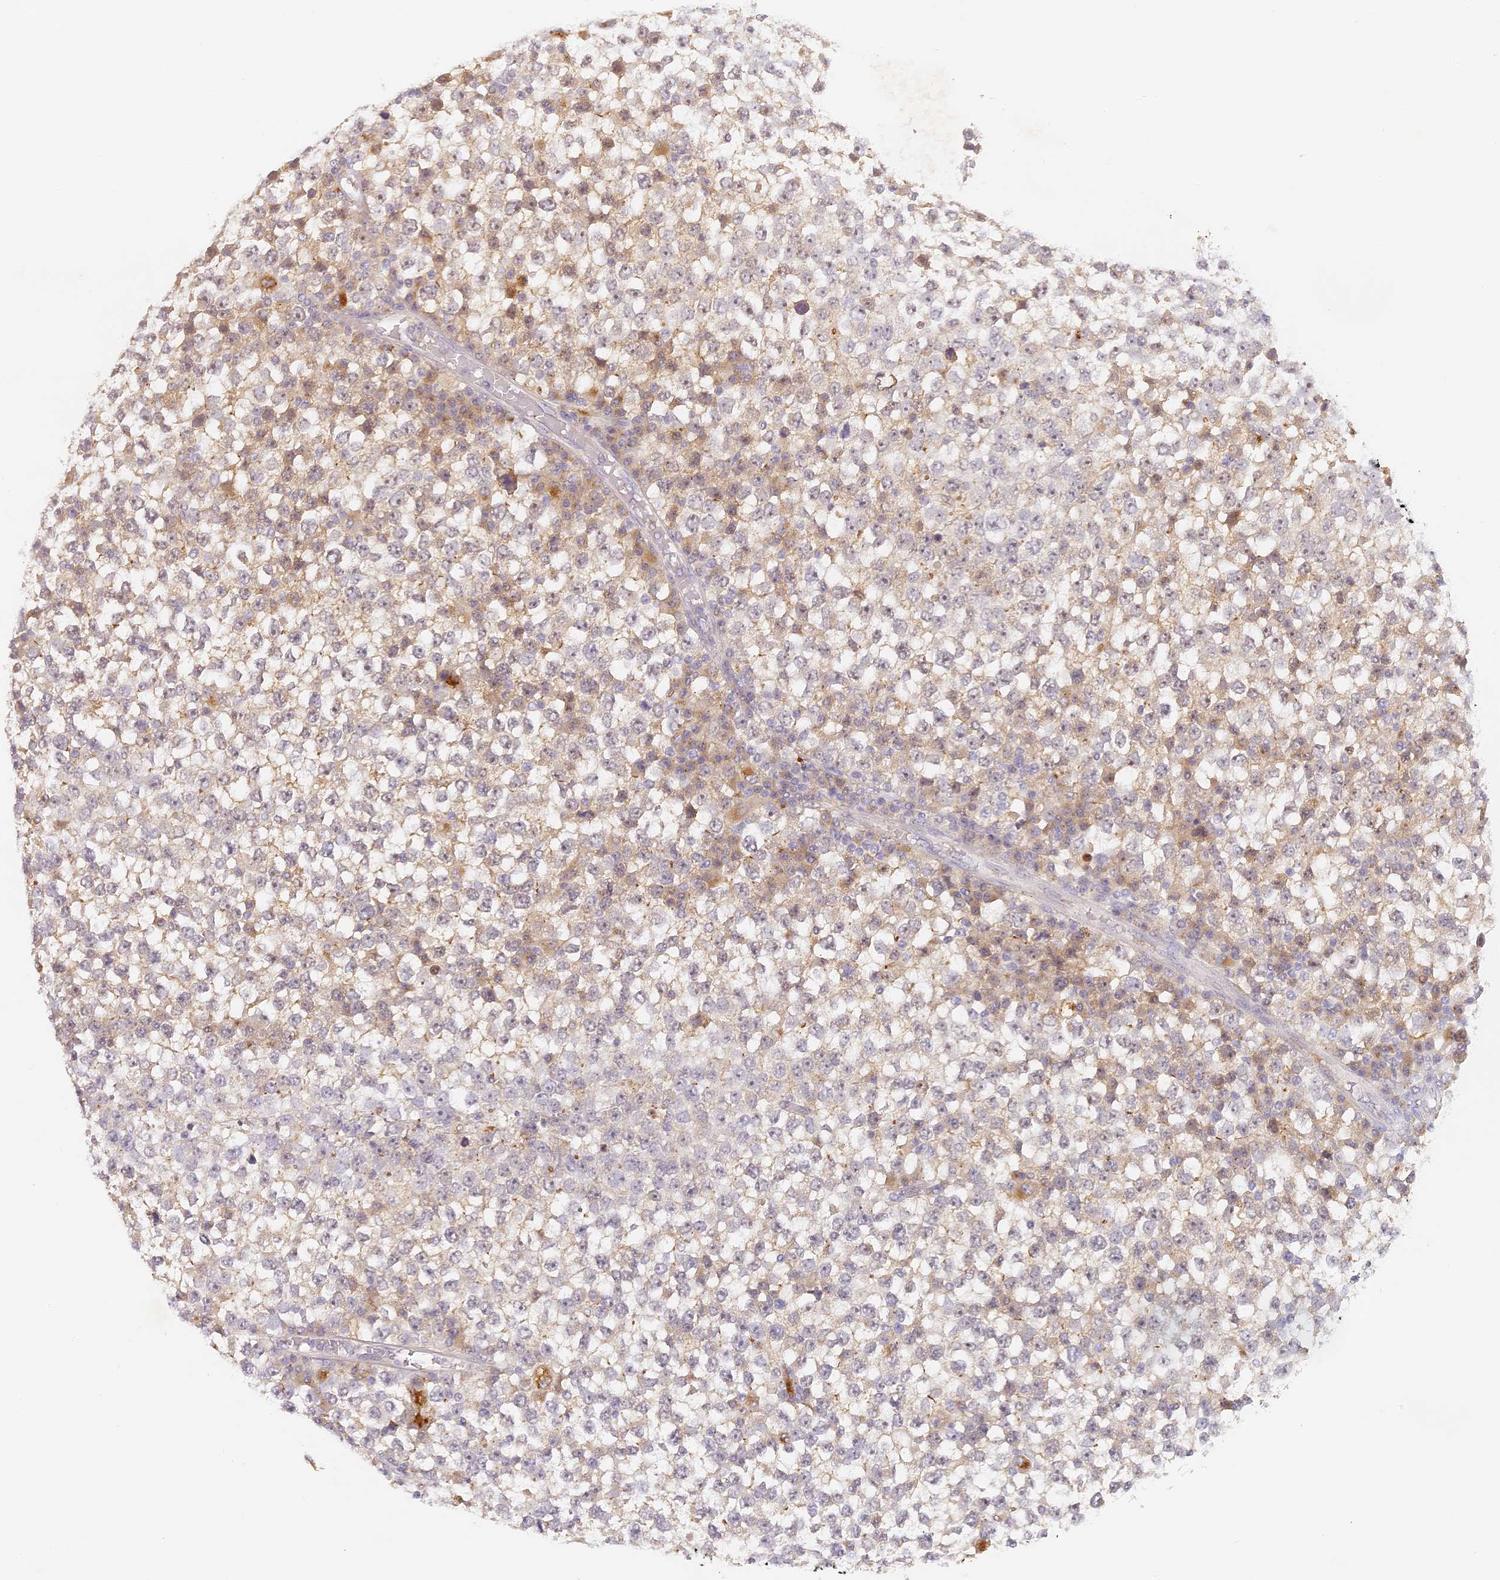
{"staining": {"intensity": "weak", "quantity": "25%-75%", "location": "cytoplasmic/membranous"}, "tissue": "testis cancer", "cell_type": "Tumor cells", "image_type": "cancer", "snomed": [{"axis": "morphology", "description": "Seminoma, NOS"}, {"axis": "topography", "description": "Testis"}], "caption": "Protein analysis of testis cancer (seminoma) tissue exhibits weak cytoplasmic/membranous positivity in approximately 25%-75% of tumor cells. The protein is shown in brown color, while the nuclei are stained blue.", "gene": "ELL3", "patient": {"sex": "male", "age": 65}}